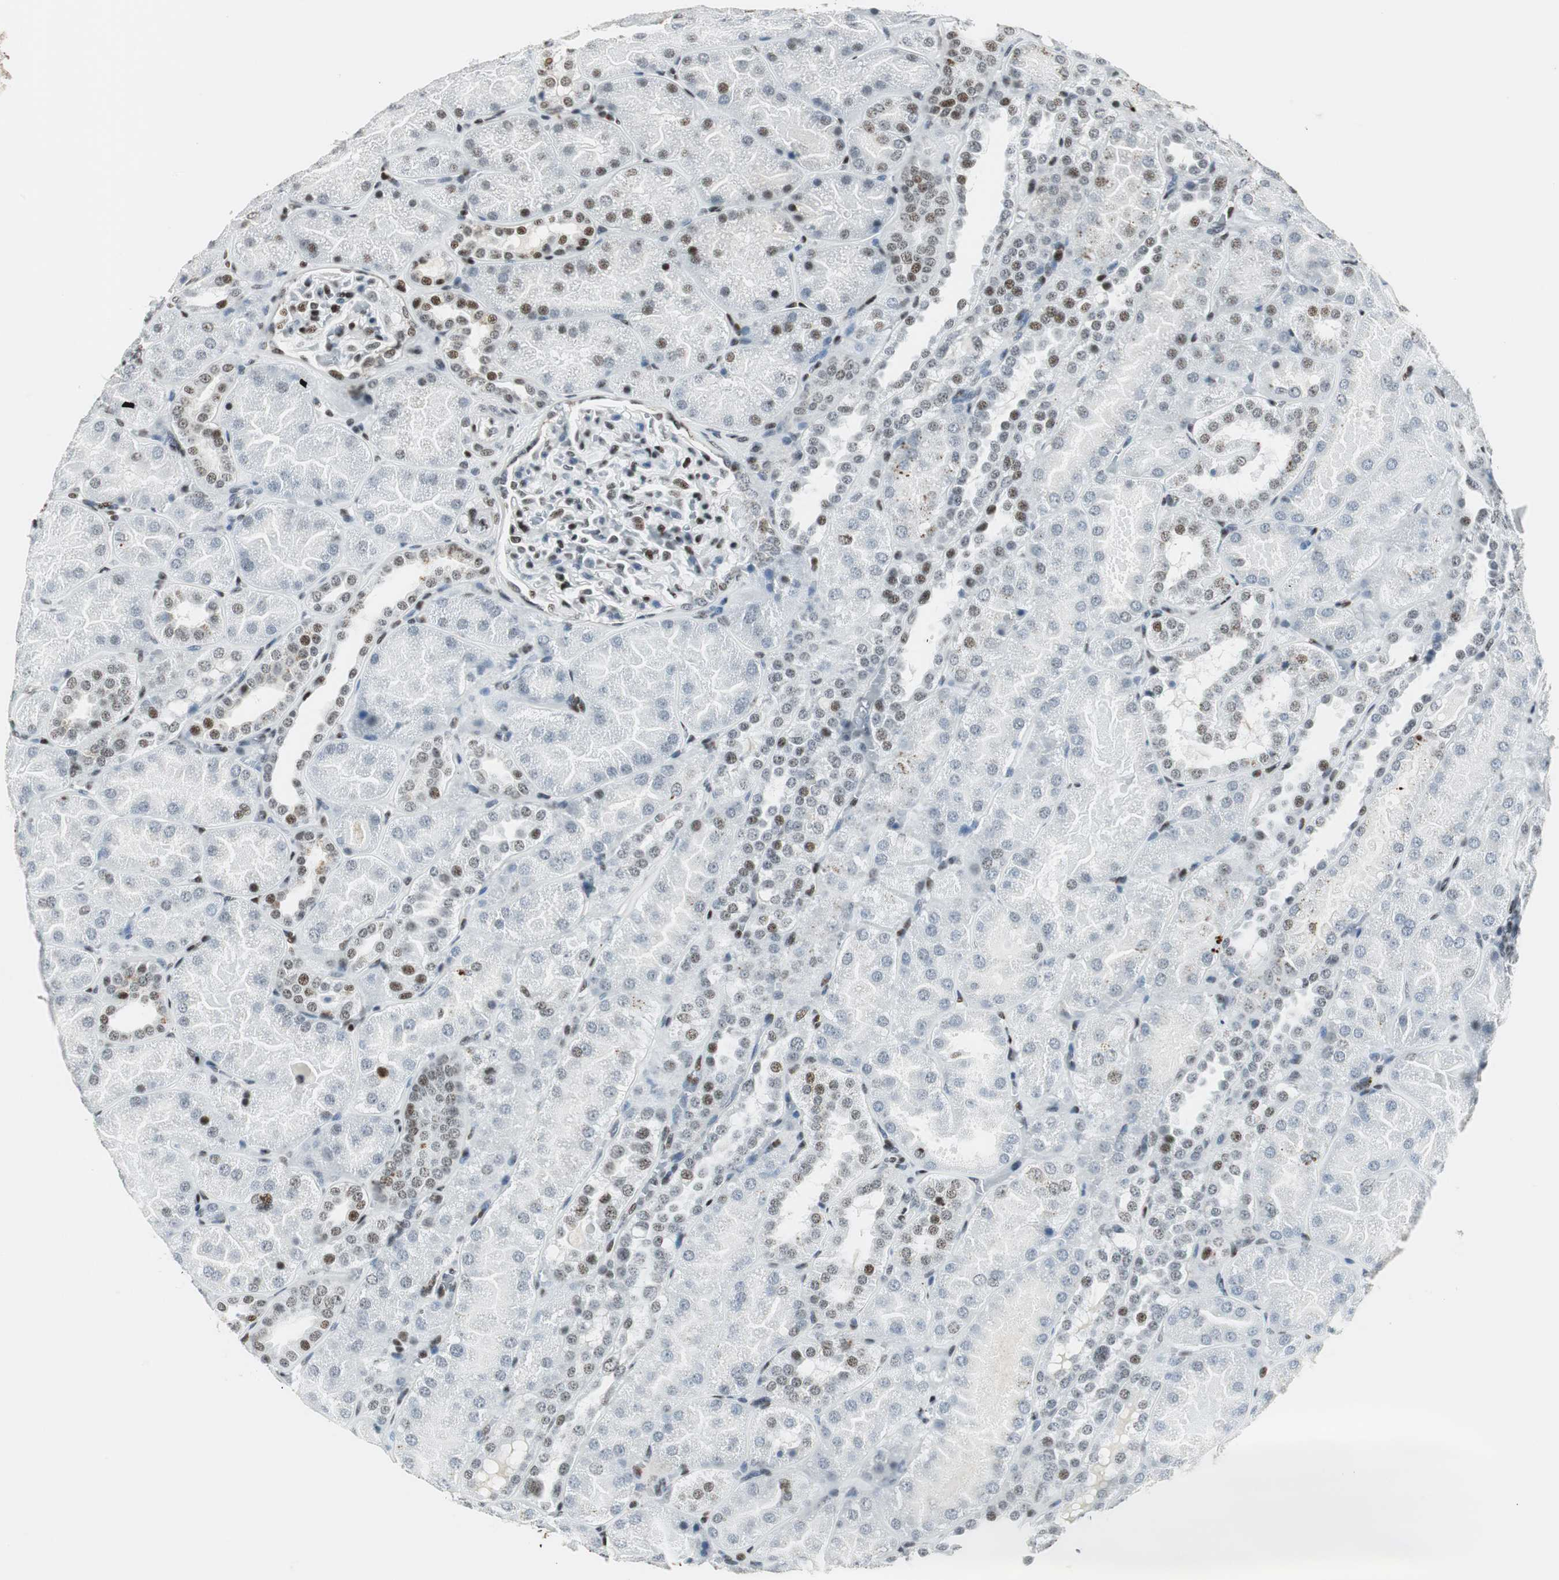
{"staining": {"intensity": "moderate", "quantity": "25%-75%", "location": "nuclear"}, "tissue": "kidney", "cell_type": "Cells in glomeruli", "image_type": "normal", "snomed": [{"axis": "morphology", "description": "Normal tissue, NOS"}, {"axis": "topography", "description": "Kidney"}], "caption": "This is a micrograph of IHC staining of unremarkable kidney, which shows moderate positivity in the nuclear of cells in glomeruli.", "gene": "RBBP4", "patient": {"sex": "male", "age": 28}}